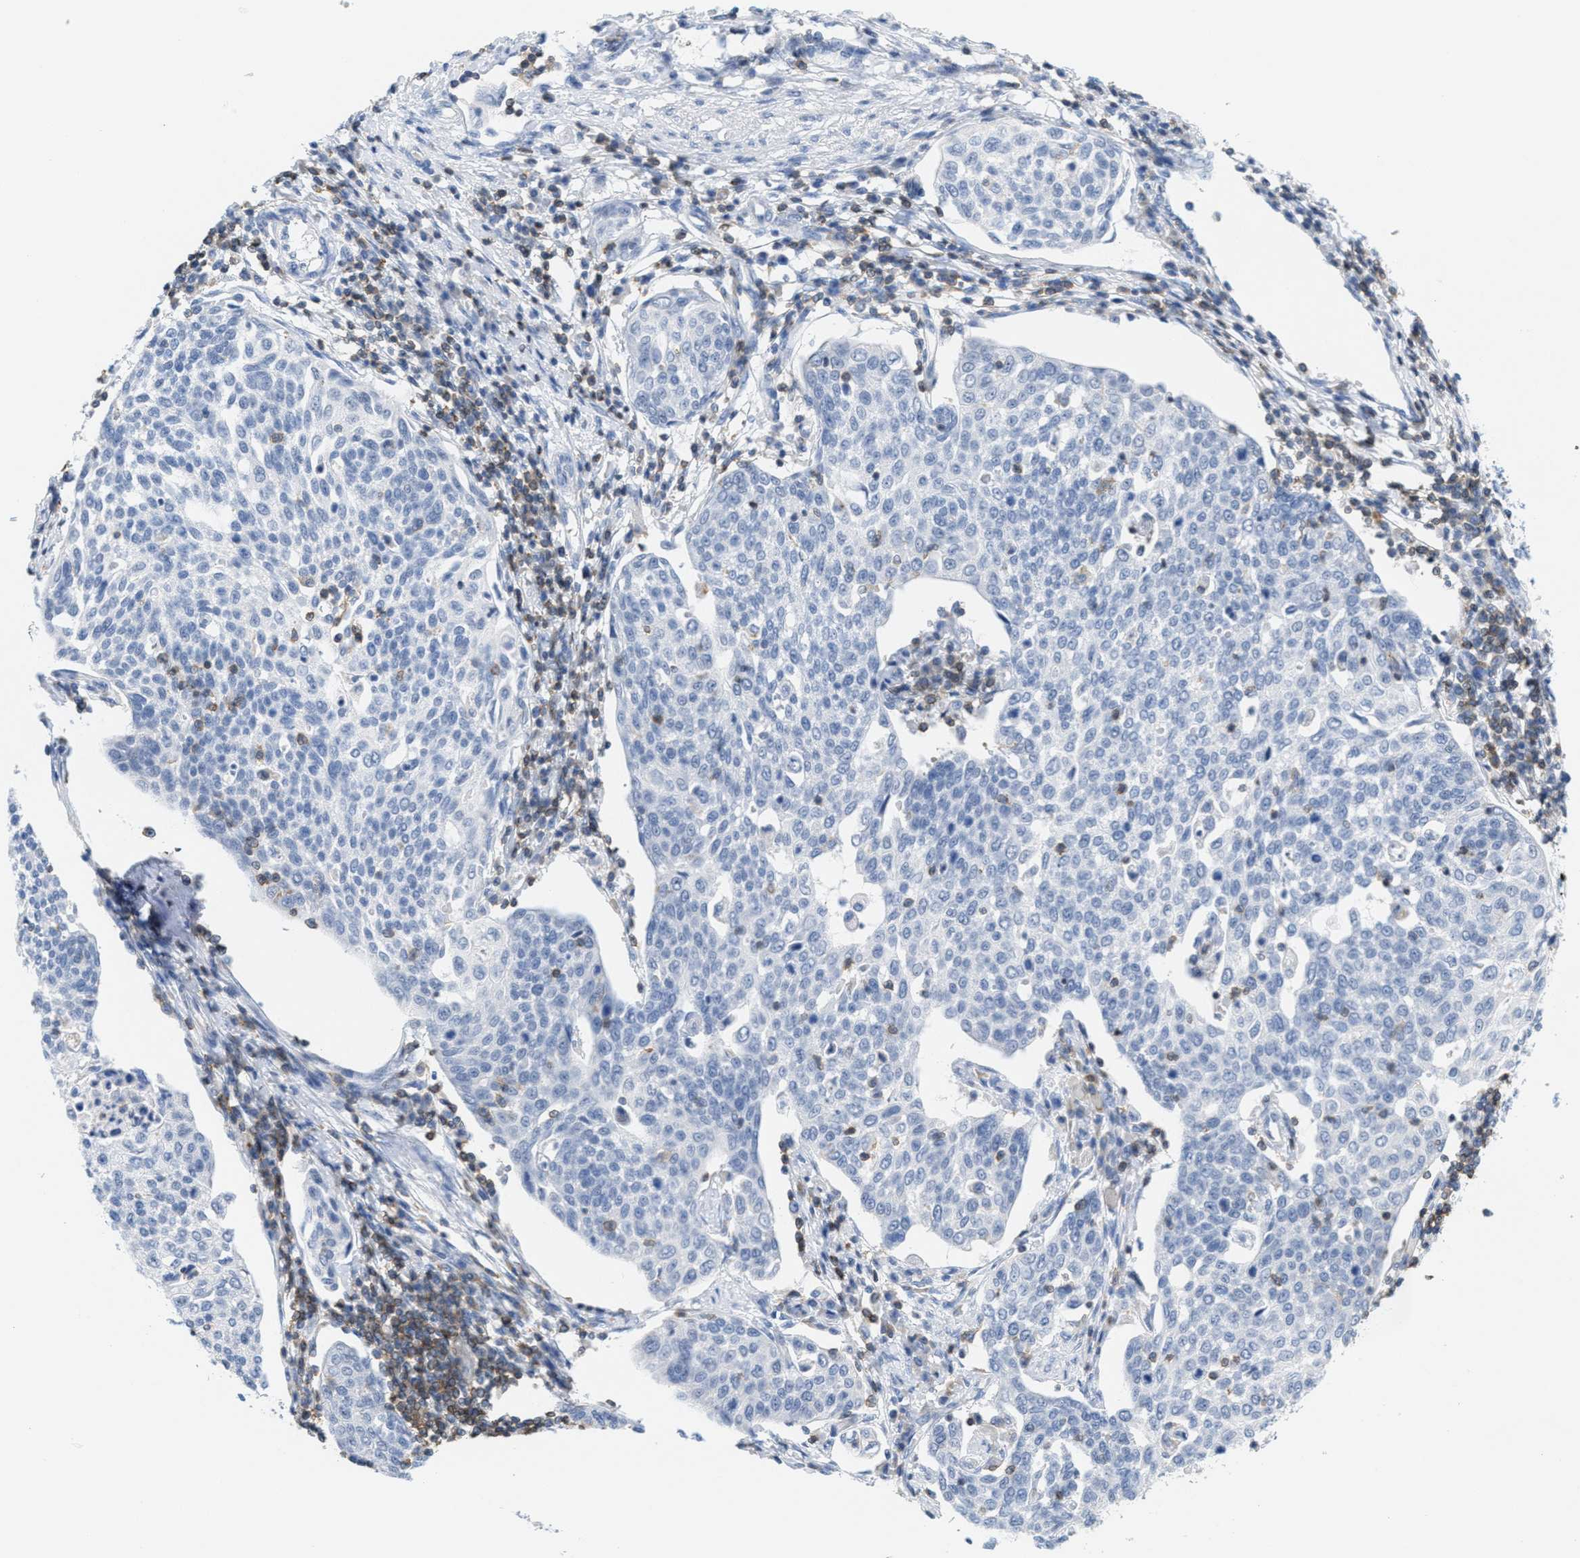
{"staining": {"intensity": "negative", "quantity": "none", "location": "none"}, "tissue": "cervical cancer", "cell_type": "Tumor cells", "image_type": "cancer", "snomed": [{"axis": "morphology", "description": "Squamous cell carcinoma, NOS"}, {"axis": "topography", "description": "Cervix"}], "caption": "Immunohistochemistry (IHC) image of human cervical cancer (squamous cell carcinoma) stained for a protein (brown), which reveals no positivity in tumor cells.", "gene": "IL16", "patient": {"sex": "female", "age": 34}}